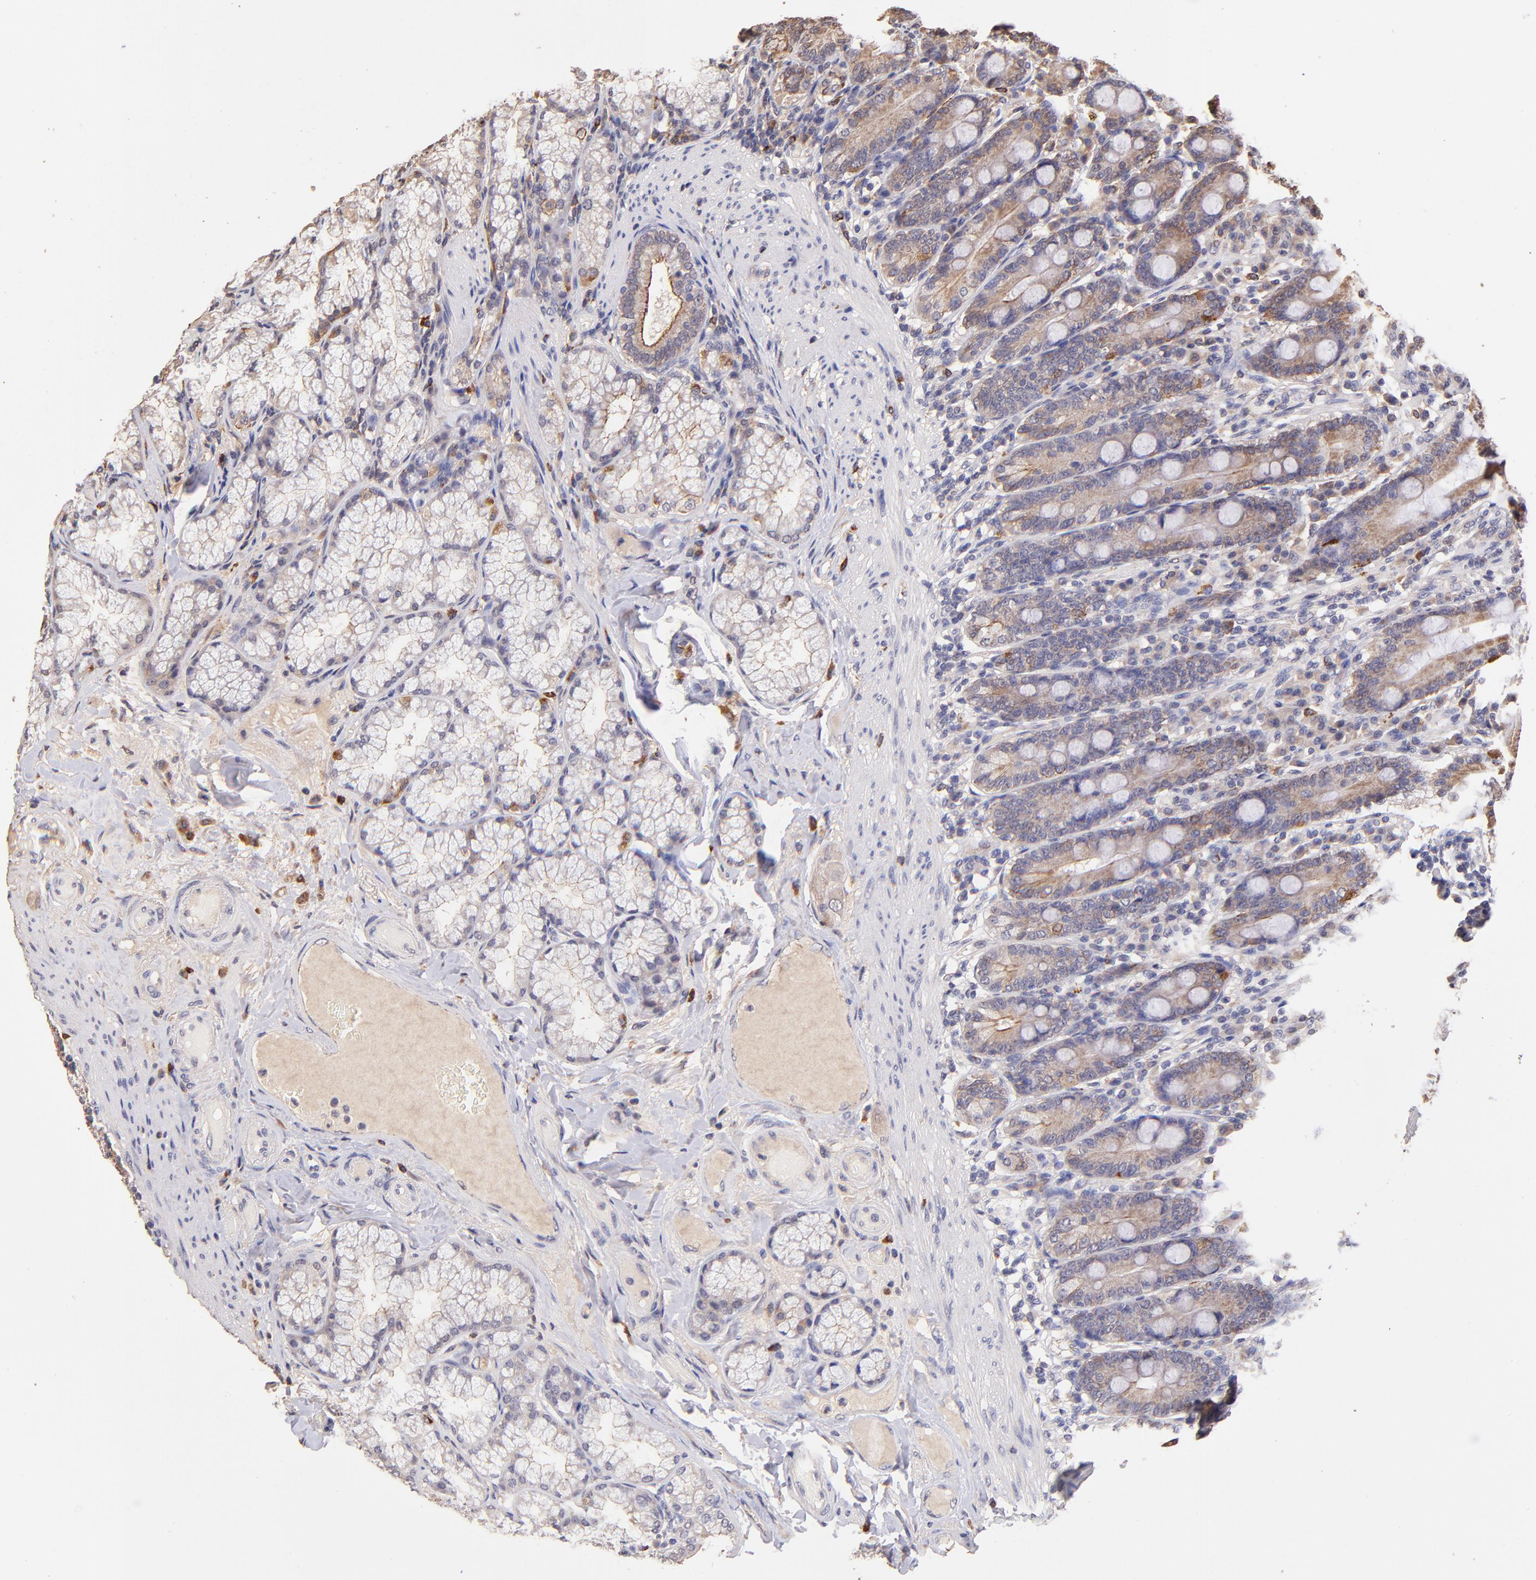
{"staining": {"intensity": "moderate", "quantity": "<25%", "location": "cytoplasmic/membranous"}, "tissue": "duodenum", "cell_type": "Glandular cells", "image_type": "normal", "snomed": [{"axis": "morphology", "description": "Normal tissue, NOS"}, {"axis": "topography", "description": "Duodenum"}], "caption": "Immunohistochemistry micrograph of normal duodenum stained for a protein (brown), which demonstrates low levels of moderate cytoplasmic/membranous positivity in approximately <25% of glandular cells.", "gene": "RNASEL", "patient": {"sex": "female", "age": 64}}